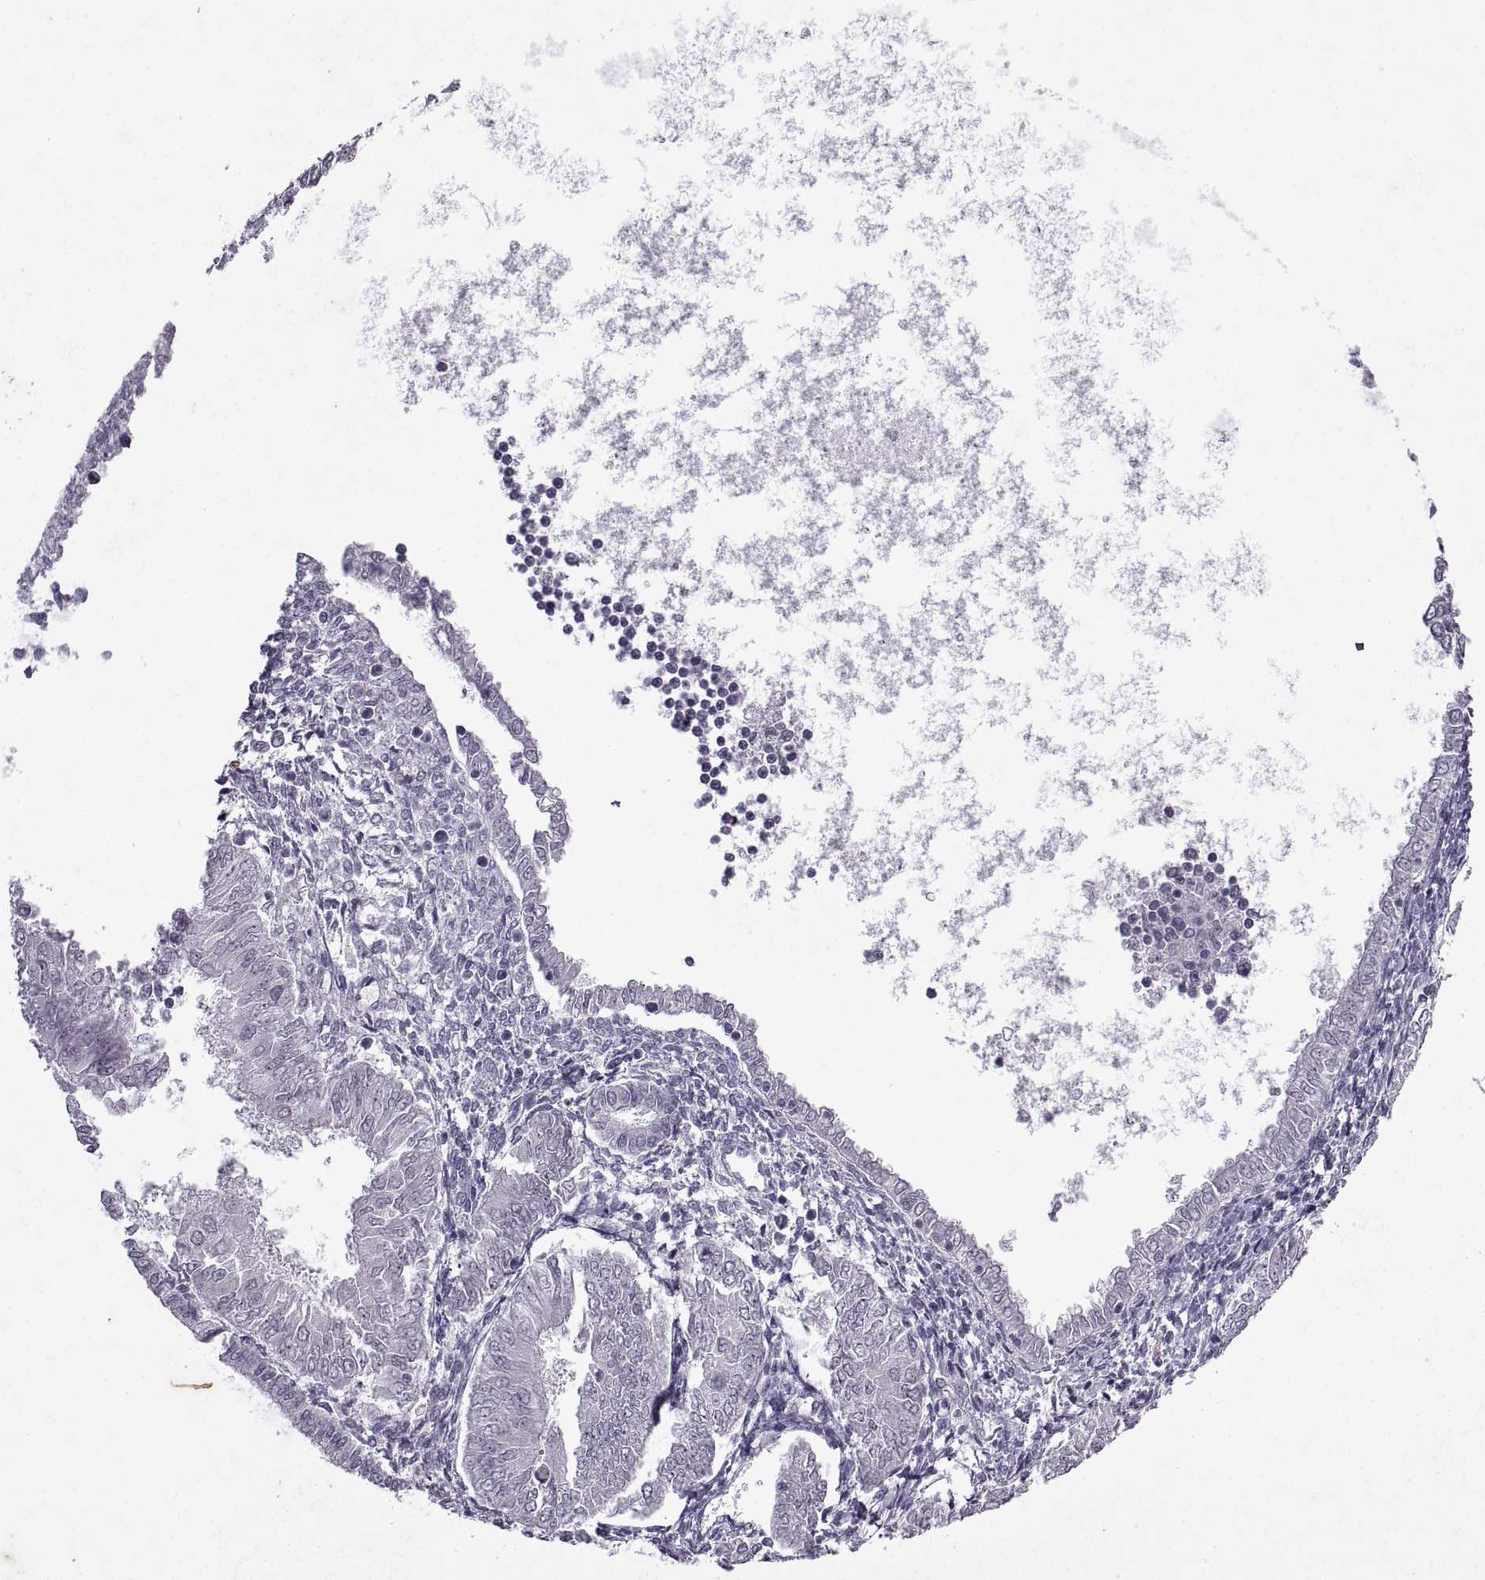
{"staining": {"intensity": "negative", "quantity": "none", "location": "none"}, "tissue": "endometrial cancer", "cell_type": "Tumor cells", "image_type": "cancer", "snomed": [{"axis": "morphology", "description": "Adenocarcinoma, NOS"}, {"axis": "topography", "description": "Endometrium"}], "caption": "Immunohistochemistry (IHC) histopathology image of endometrial cancer (adenocarcinoma) stained for a protein (brown), which exhibits no expression in tumor cells.", "gene": "SINHCAF", "patient": {"sex": "female", "age": 53}}